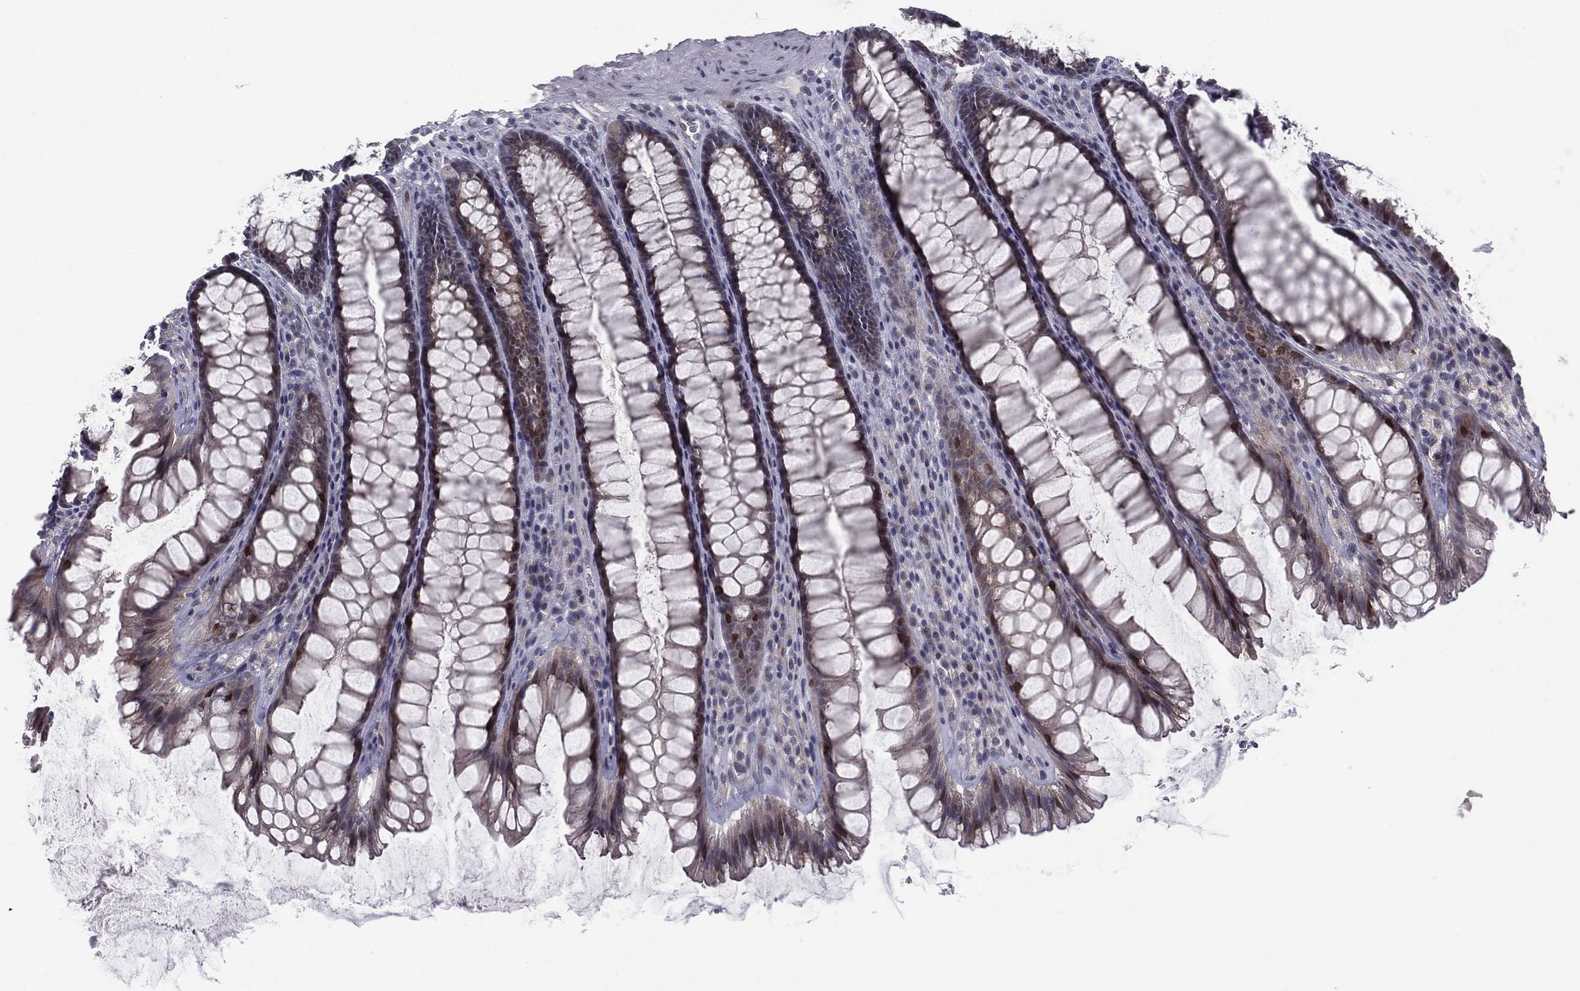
{"staining": {"intensity": "negative", "quantity": "none", "location": "none"}, "tissue": "rectum", "cell_type": "Glandular cells", "image_type": "normal", "snomed": [{"axis": "morphology", "description": "Normal tissue, NOS"}, {"axis": "topography", "description": "Rectum"}], "caption": "Image shows no significant protein expression in glandular cells of unremarkable rectum. The staining is performed using DAB (3,3'-diaminobenzidine) brown chromogen with nuclei counter-stained in using hematoxylin.", "gene": "ACTRT2", "patient": {"sex": "male", "age": 72}}